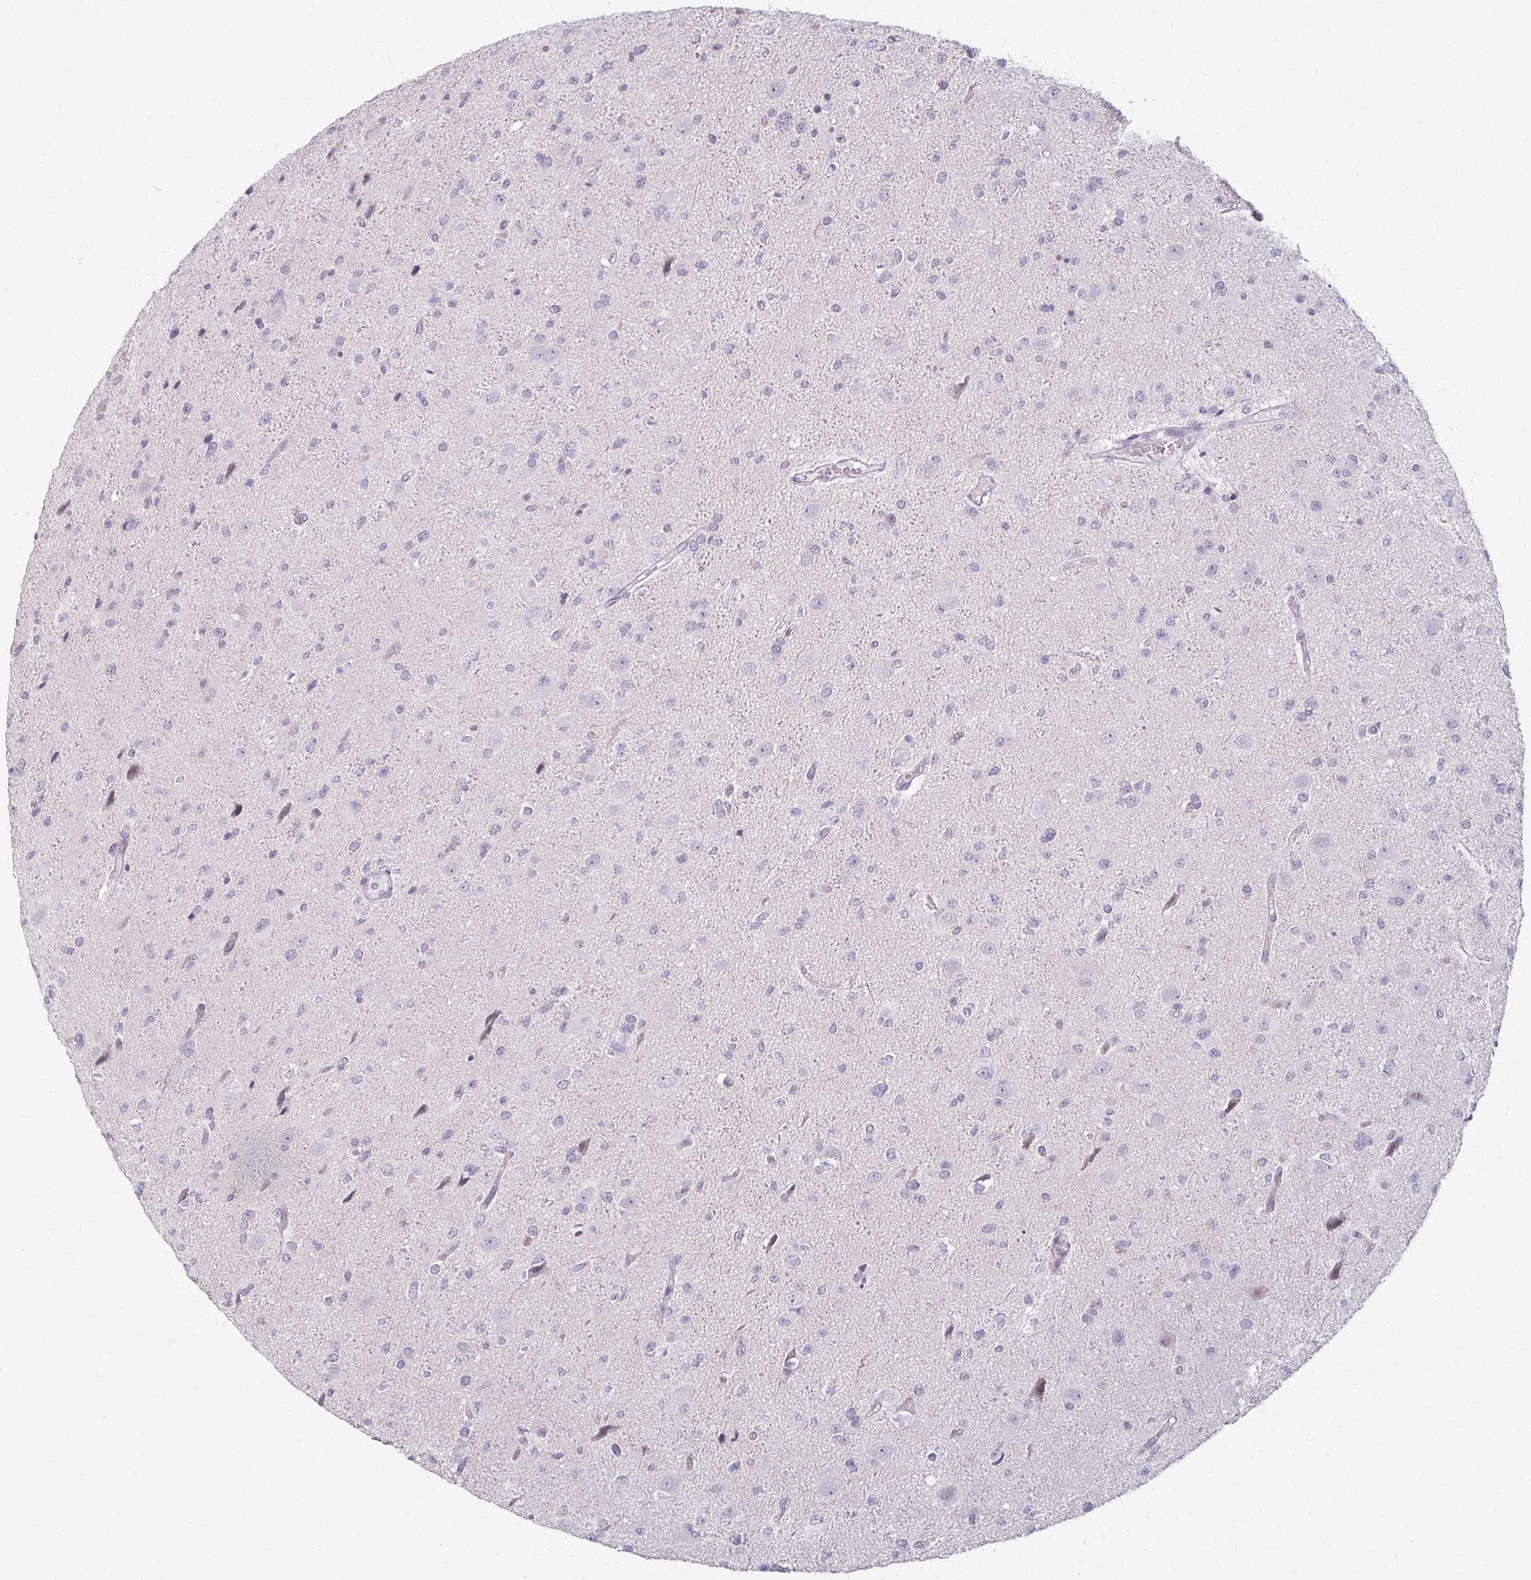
{"staining": {"intensity": "negative", "quantity": "none", "location": "none"}, "tissue": "glioma", "cell_type": "Tumor cells", "image_type": "cancer", "snomed": [{"axis": "morphology", "description": "Glioma, malignant, Low grade"}, {"axis": "topography", "description": "Brain"}], "caption": "Human malignant glioma (low-grade) stained for a protein using IHC shows no expression in tumor cells.", "gene": "FOXO4", "patient": {"sex": "female", "age": 32}}